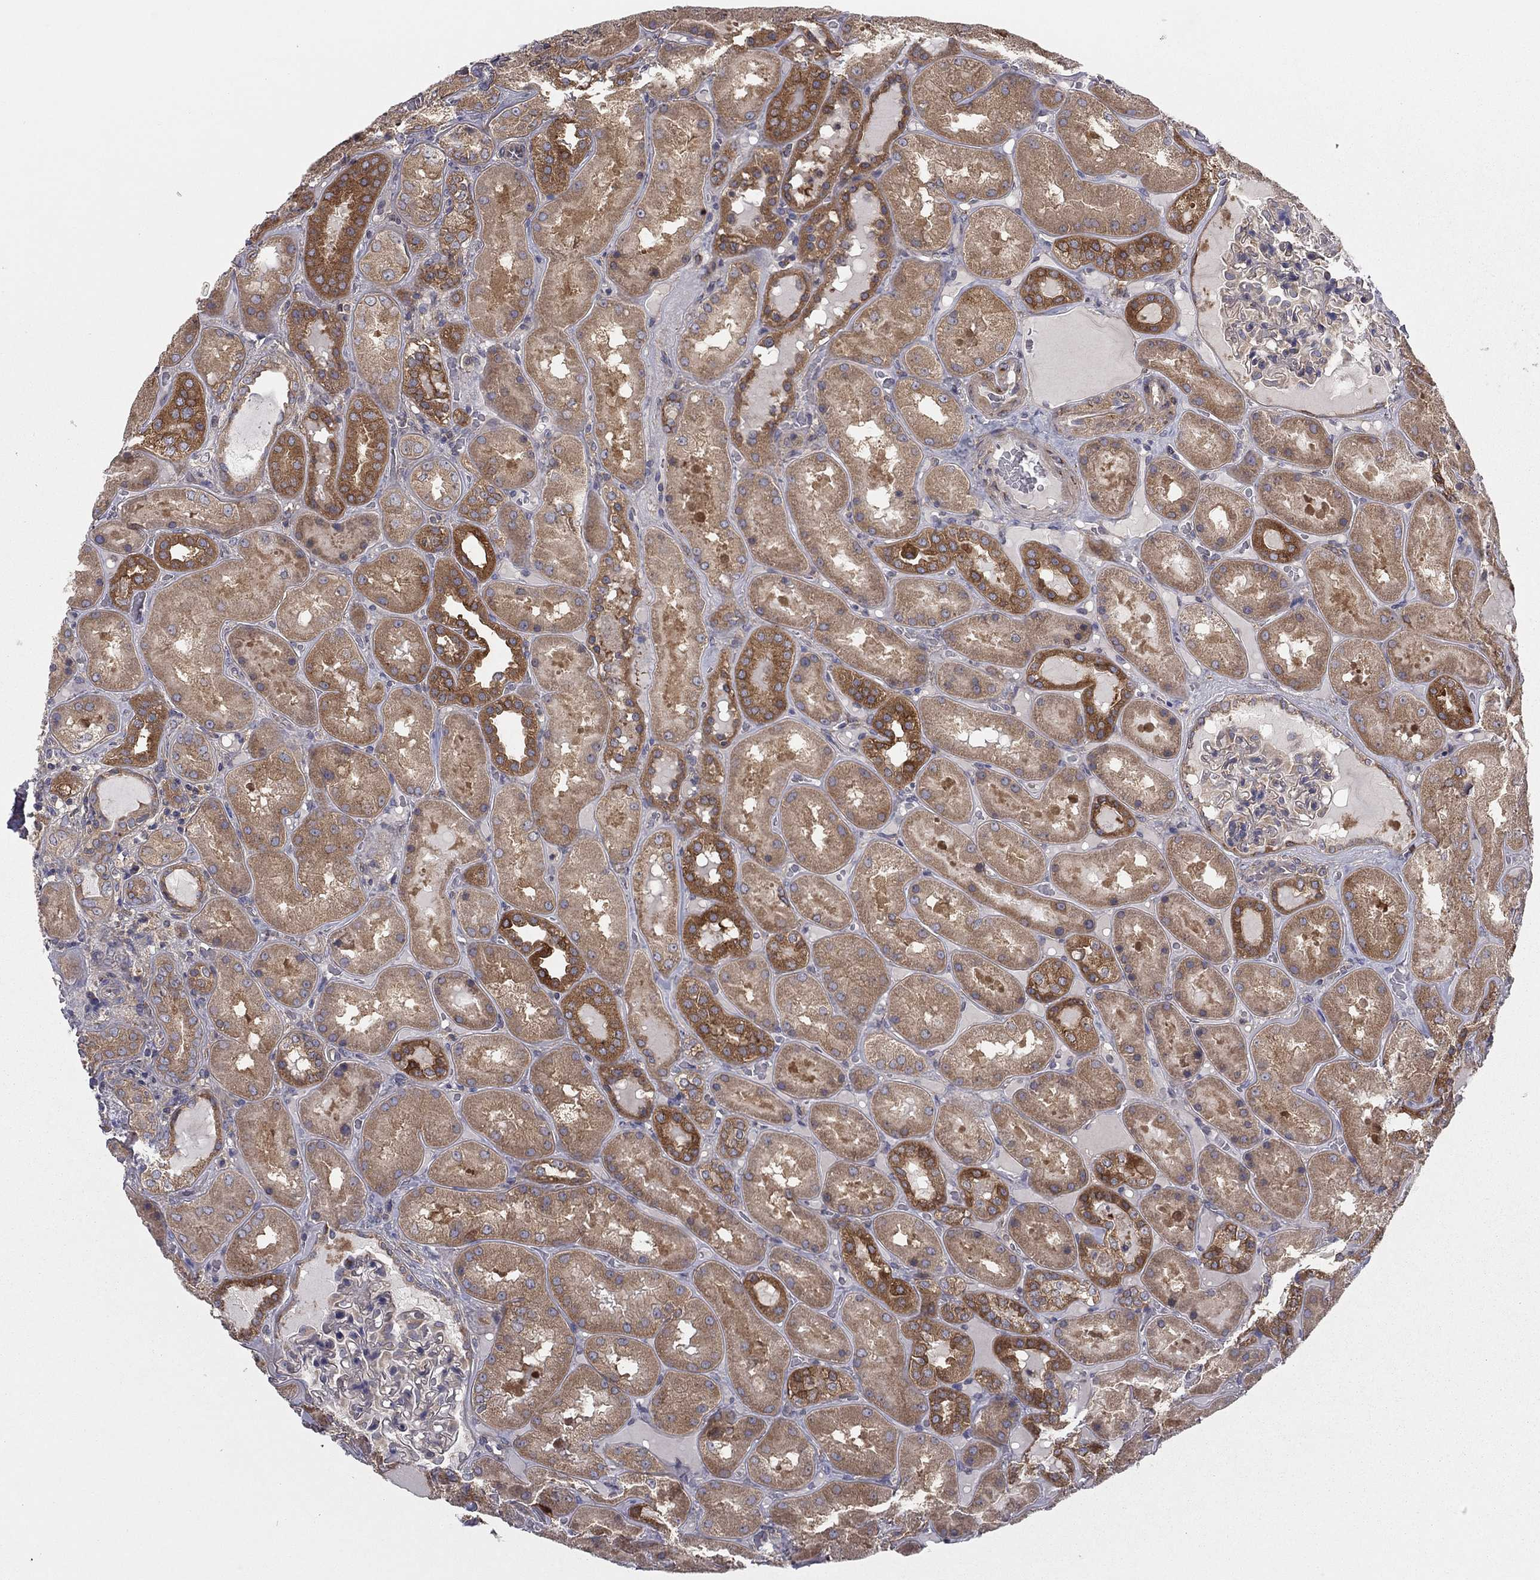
{"staining": {"intensity": "negative", "quantity": "none", "location": "none"}, "tissue": "kidney", "cell_type": "Cells in glomeruli", "image_type": "normal", "snomed": [{"axis": "morphology", "description": "Normal tissue, NOS"}, {"axis": "topography", "description": "Kidney"}], "caption": "This histopathology image is of benign kidney stained with immunohistochemistry to label a protein in brown with the nuclei are counter-stained blue. There is no staining in cells in glomeruli.", "gene": "RNF123", "patient": {"sex": "male", "age": 73}}